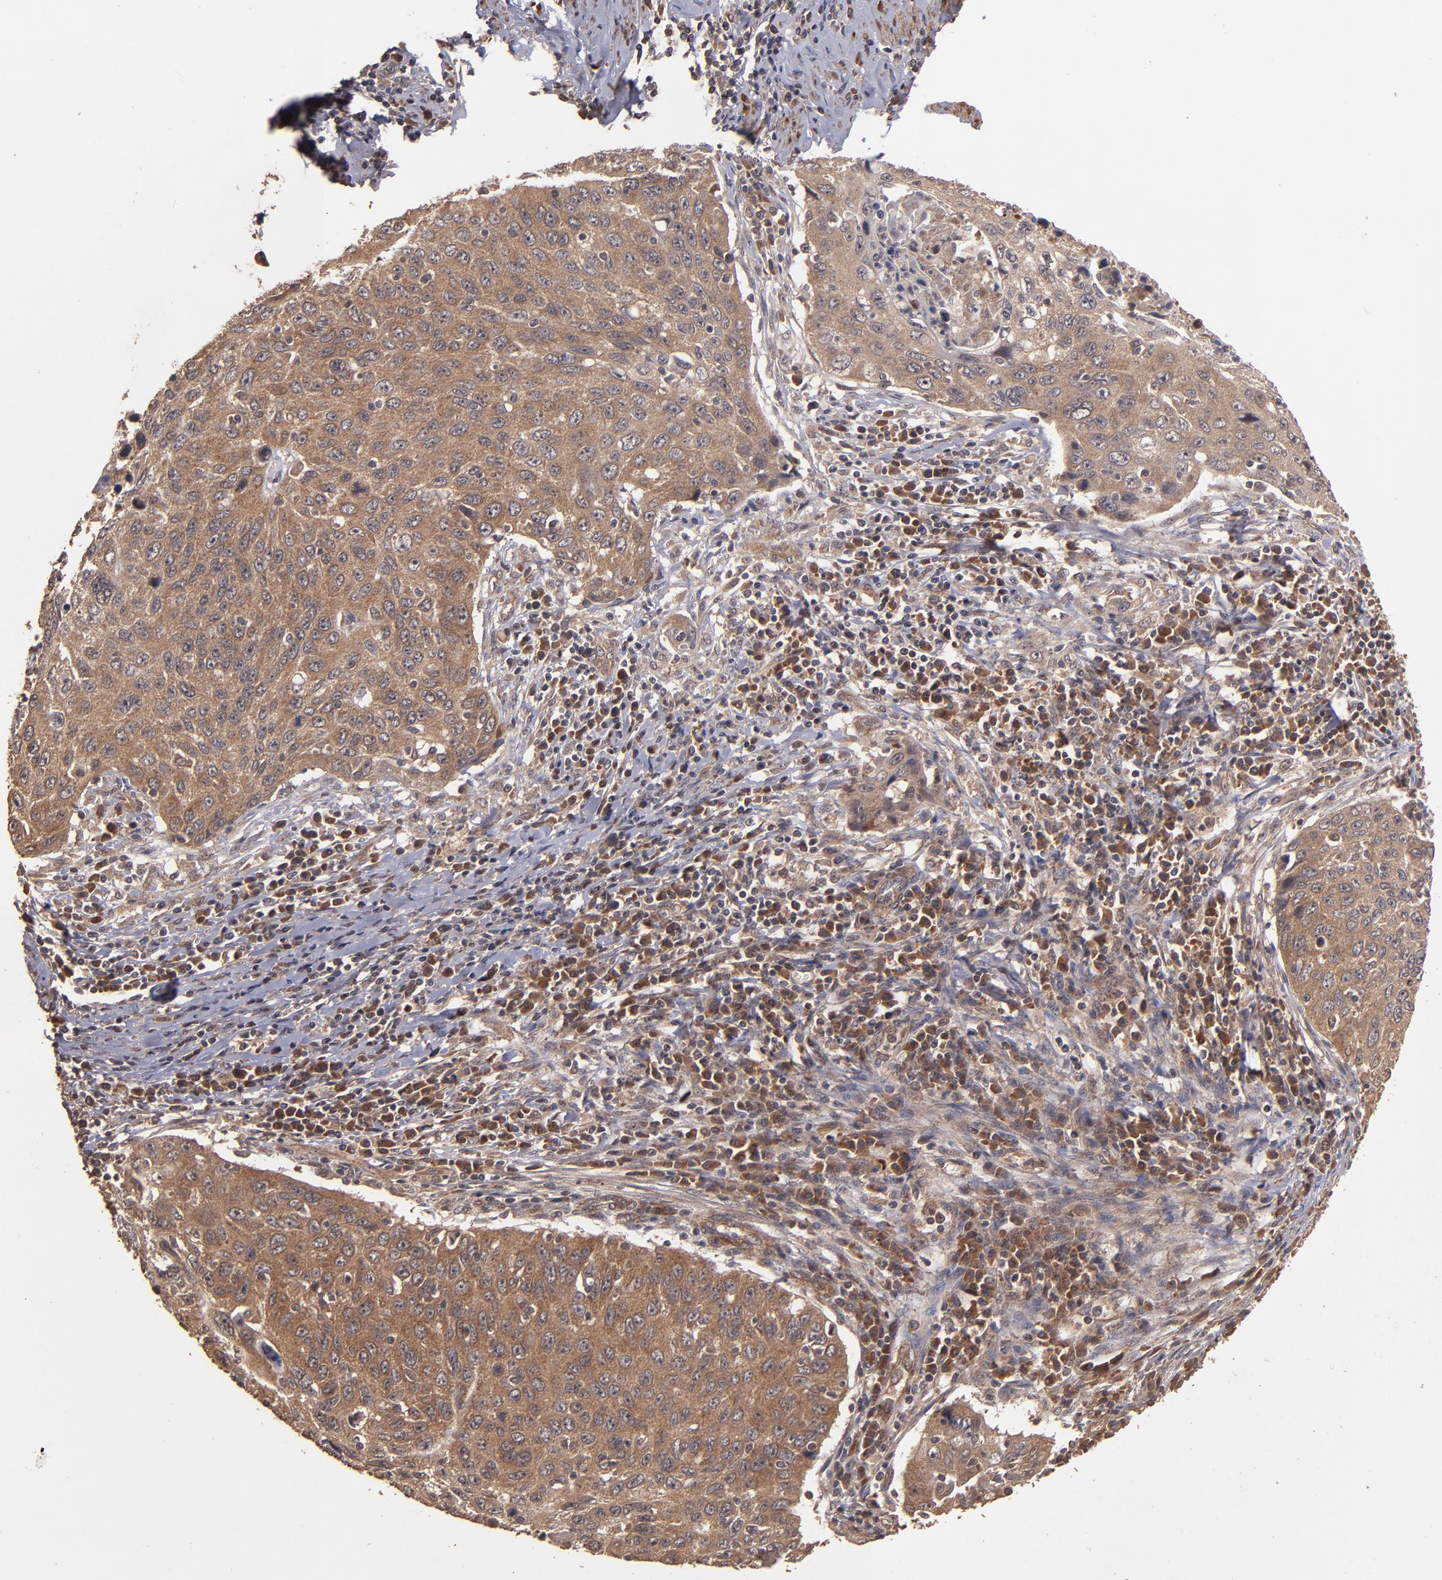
{"staining": {"intensity": "strong", "quantity": ">75%", "location": "cytoplasmic/membranous"}, "tissue": "cervical cancer", "cell_type": "Tumor cells", "image_type": "cancer", "snomed": [{"axis": "morphology", "description": "Squamous cell carcinoma, NOS"}, {"axis": "topography", "description": "Cervix"}], "caption": "DAB (3,3'-diaminobenzidine) immunohistochemical staining of human cervical squamous cell carcinoma exhibits strong cytoplasmic/membranous protein staining in about >75% of tumor cells.", "gene": "TXNDC16", "patient": {"sex": "female", "age": 53}}